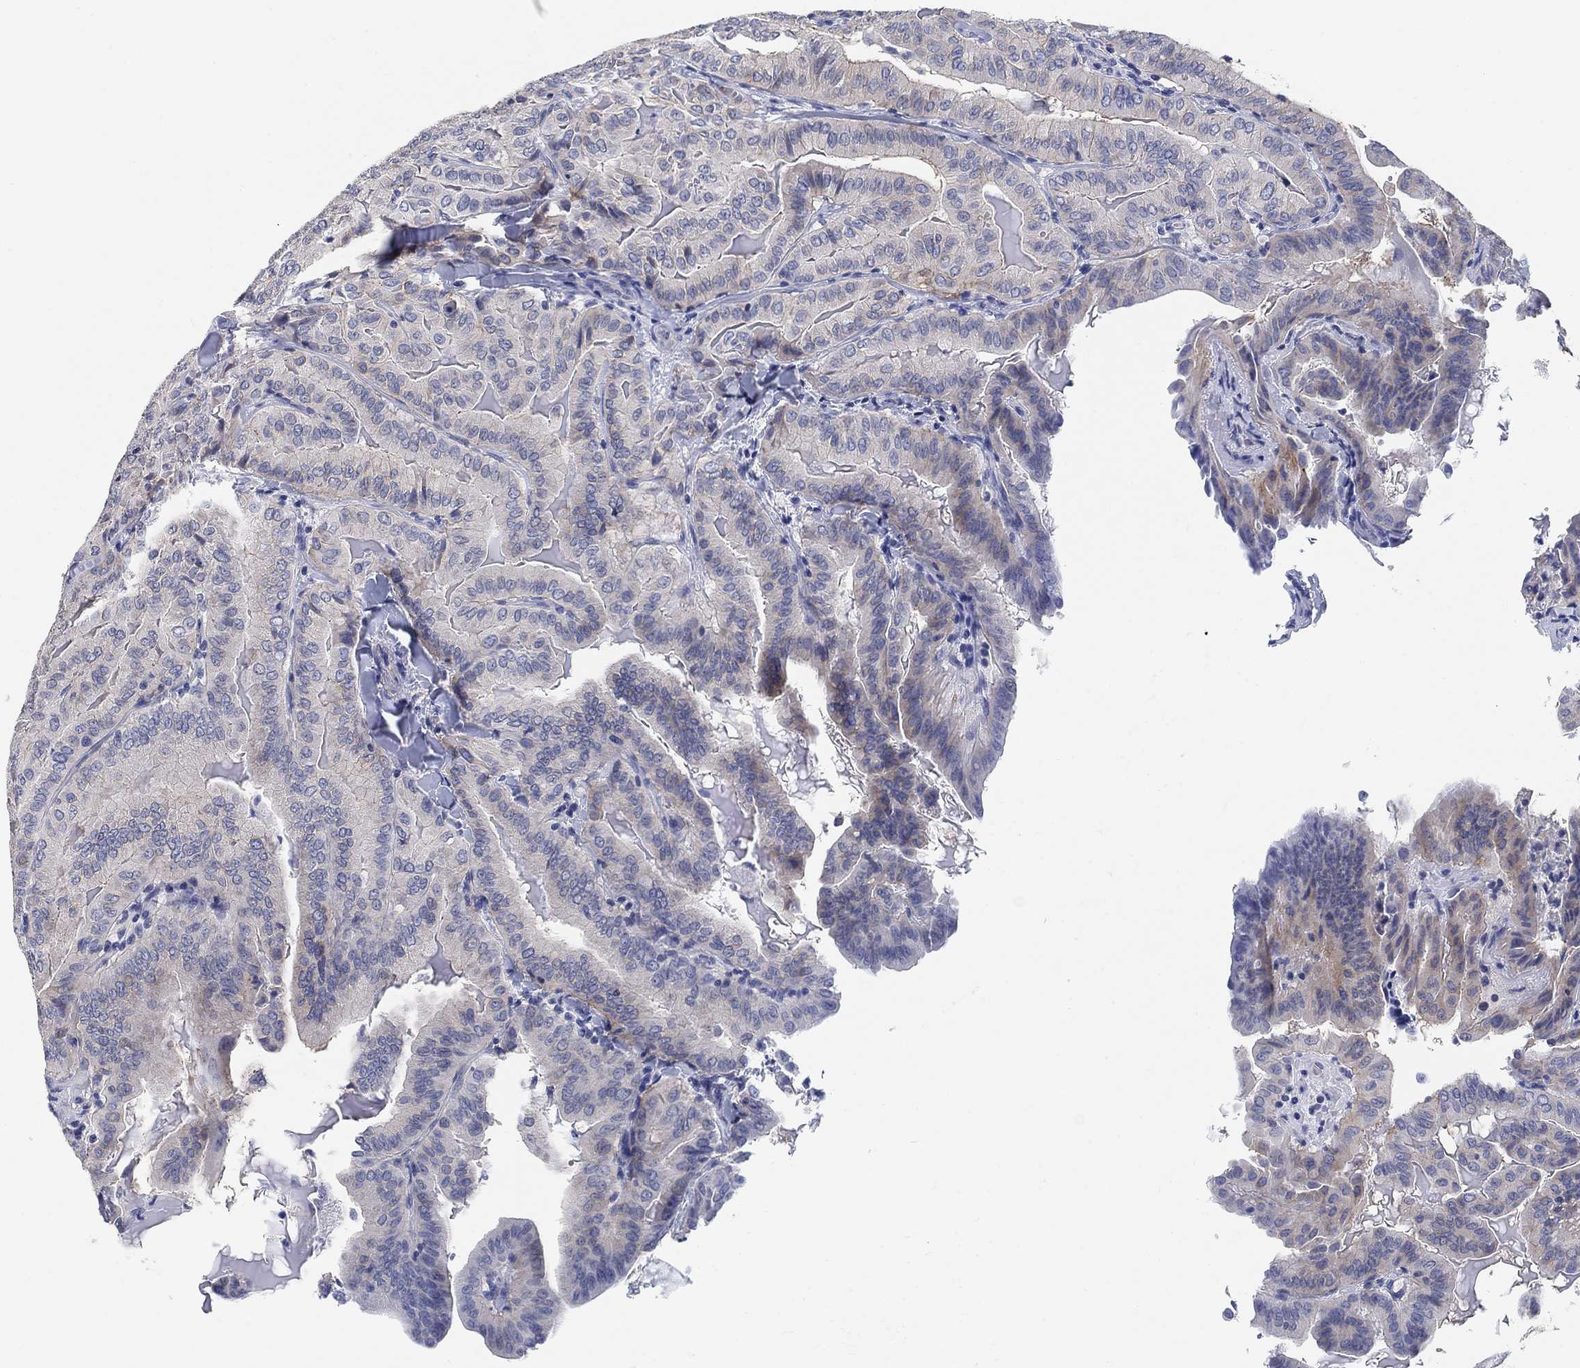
{"staining": {"intensity": "weak", "quantity": "<25%", "location": "cytoplasmic/membranous"}, "tissue": "thyroid cancer", "cell_type": "Tumor cells", "image_type": "cancer", "snomed": [{"axis": "morphology", "description": "Papillary adenocarcinoma, NOS"}, {"axis": "topography", "description": "Thyroid gland"}], "caption": "DAB (3,3'-diaminobenzidine) immunohistochemical staining of human papillary adenocarcinoma (thyroid) shows no significant expression in tumor cells.", "gene": "CLUL1", "patient": {"sex": "female", "age": 68}}